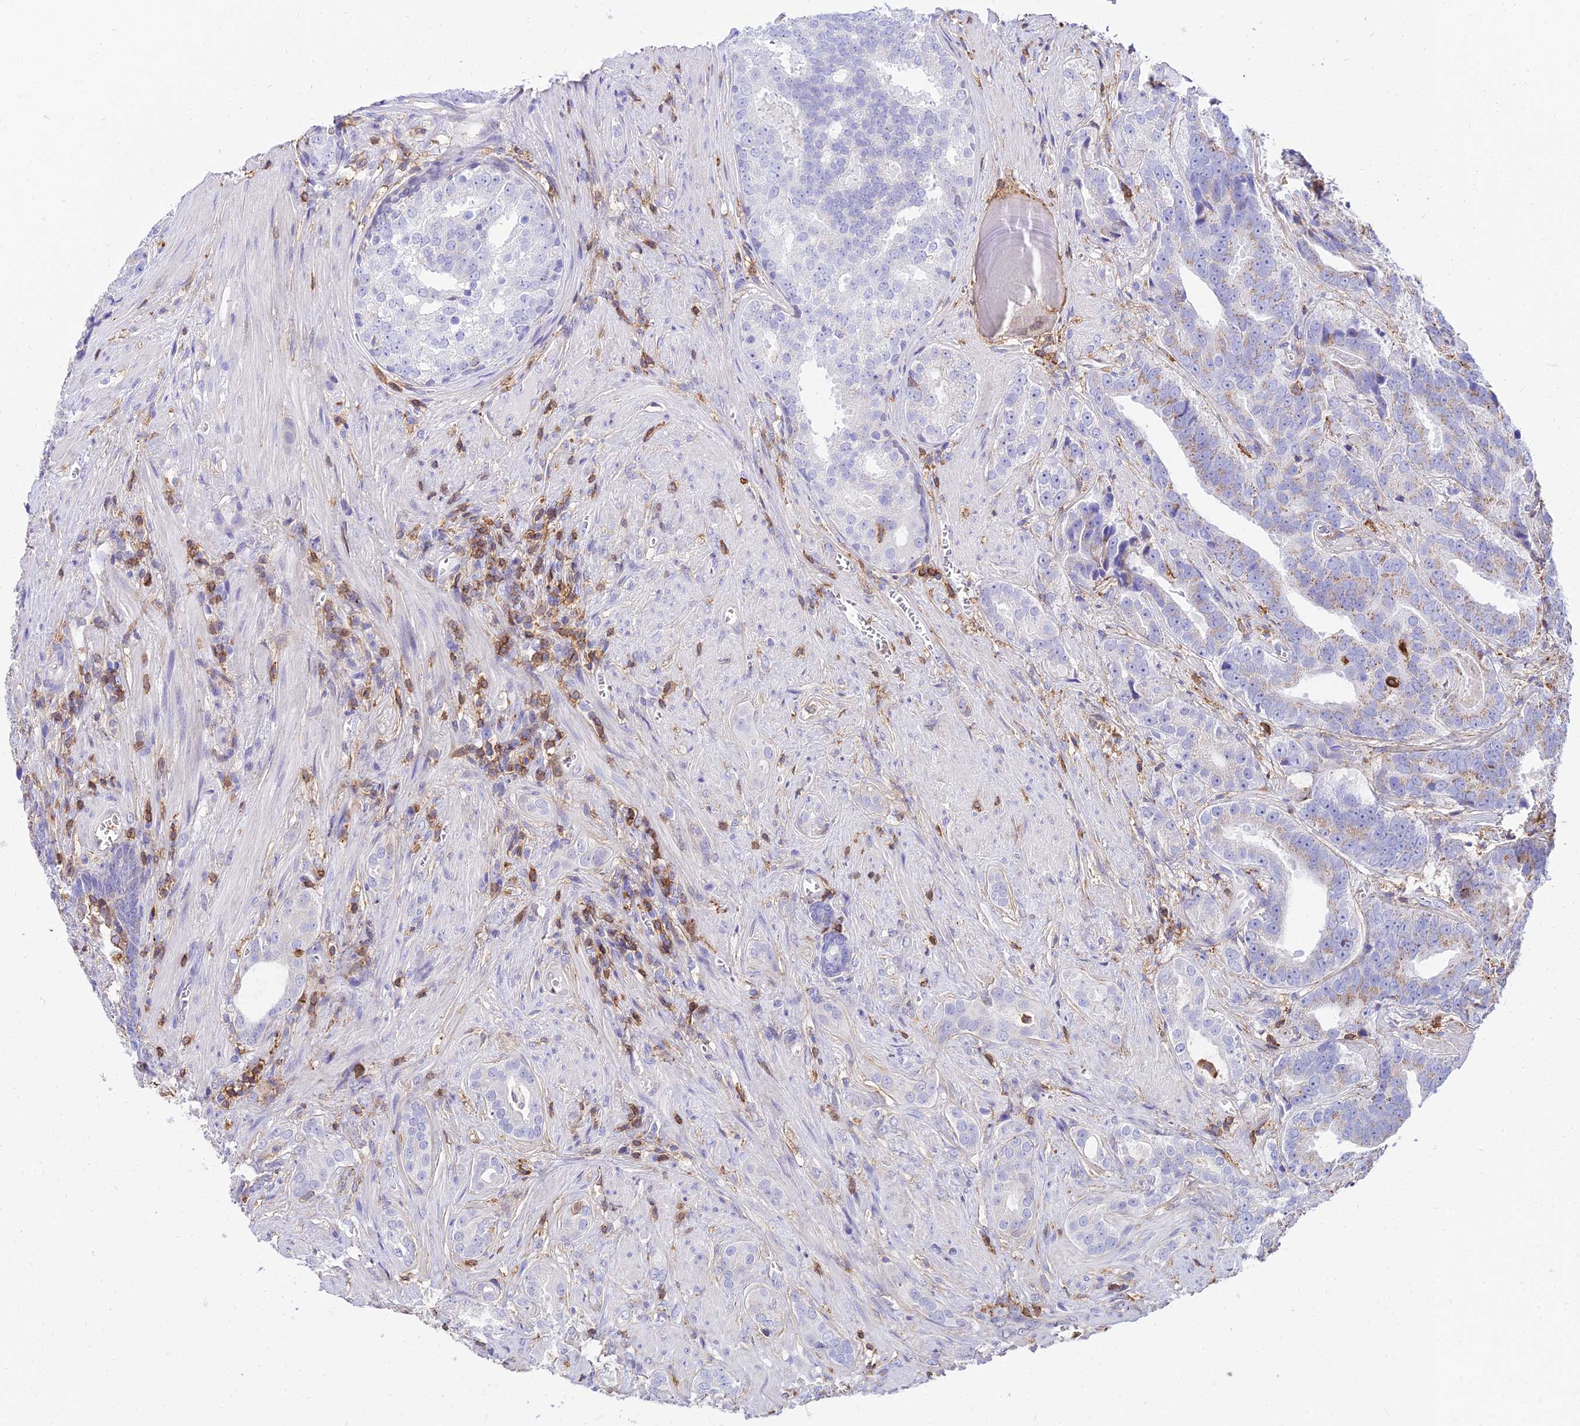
{"staining": {"intensity": "negative", "quantity": "none", "location": "none"}, "tissue": "prostate cancer", "cell_type": "Tumor cells", "image_type": "cancer", "snomed": [{"axis": "morphology", "description": "Adenocarcinoma, High grade"}, {"axis": "topography", "description": "Prostate"}], "caption": "Immunohistochemistry (IHC) histopathology image of prostate cancer (adenocarcinoma (high-grade)) stained for a protein (brown), which exhibits no staining in tumor cells. Brightfield microscopy of immunohistochemistry (IHC) stained with DAB (brown) and hematoxylin (blue), captured at high magnification.", "gene": "SREK1IP1", "patient": {"sex": "male", "age": 55}}